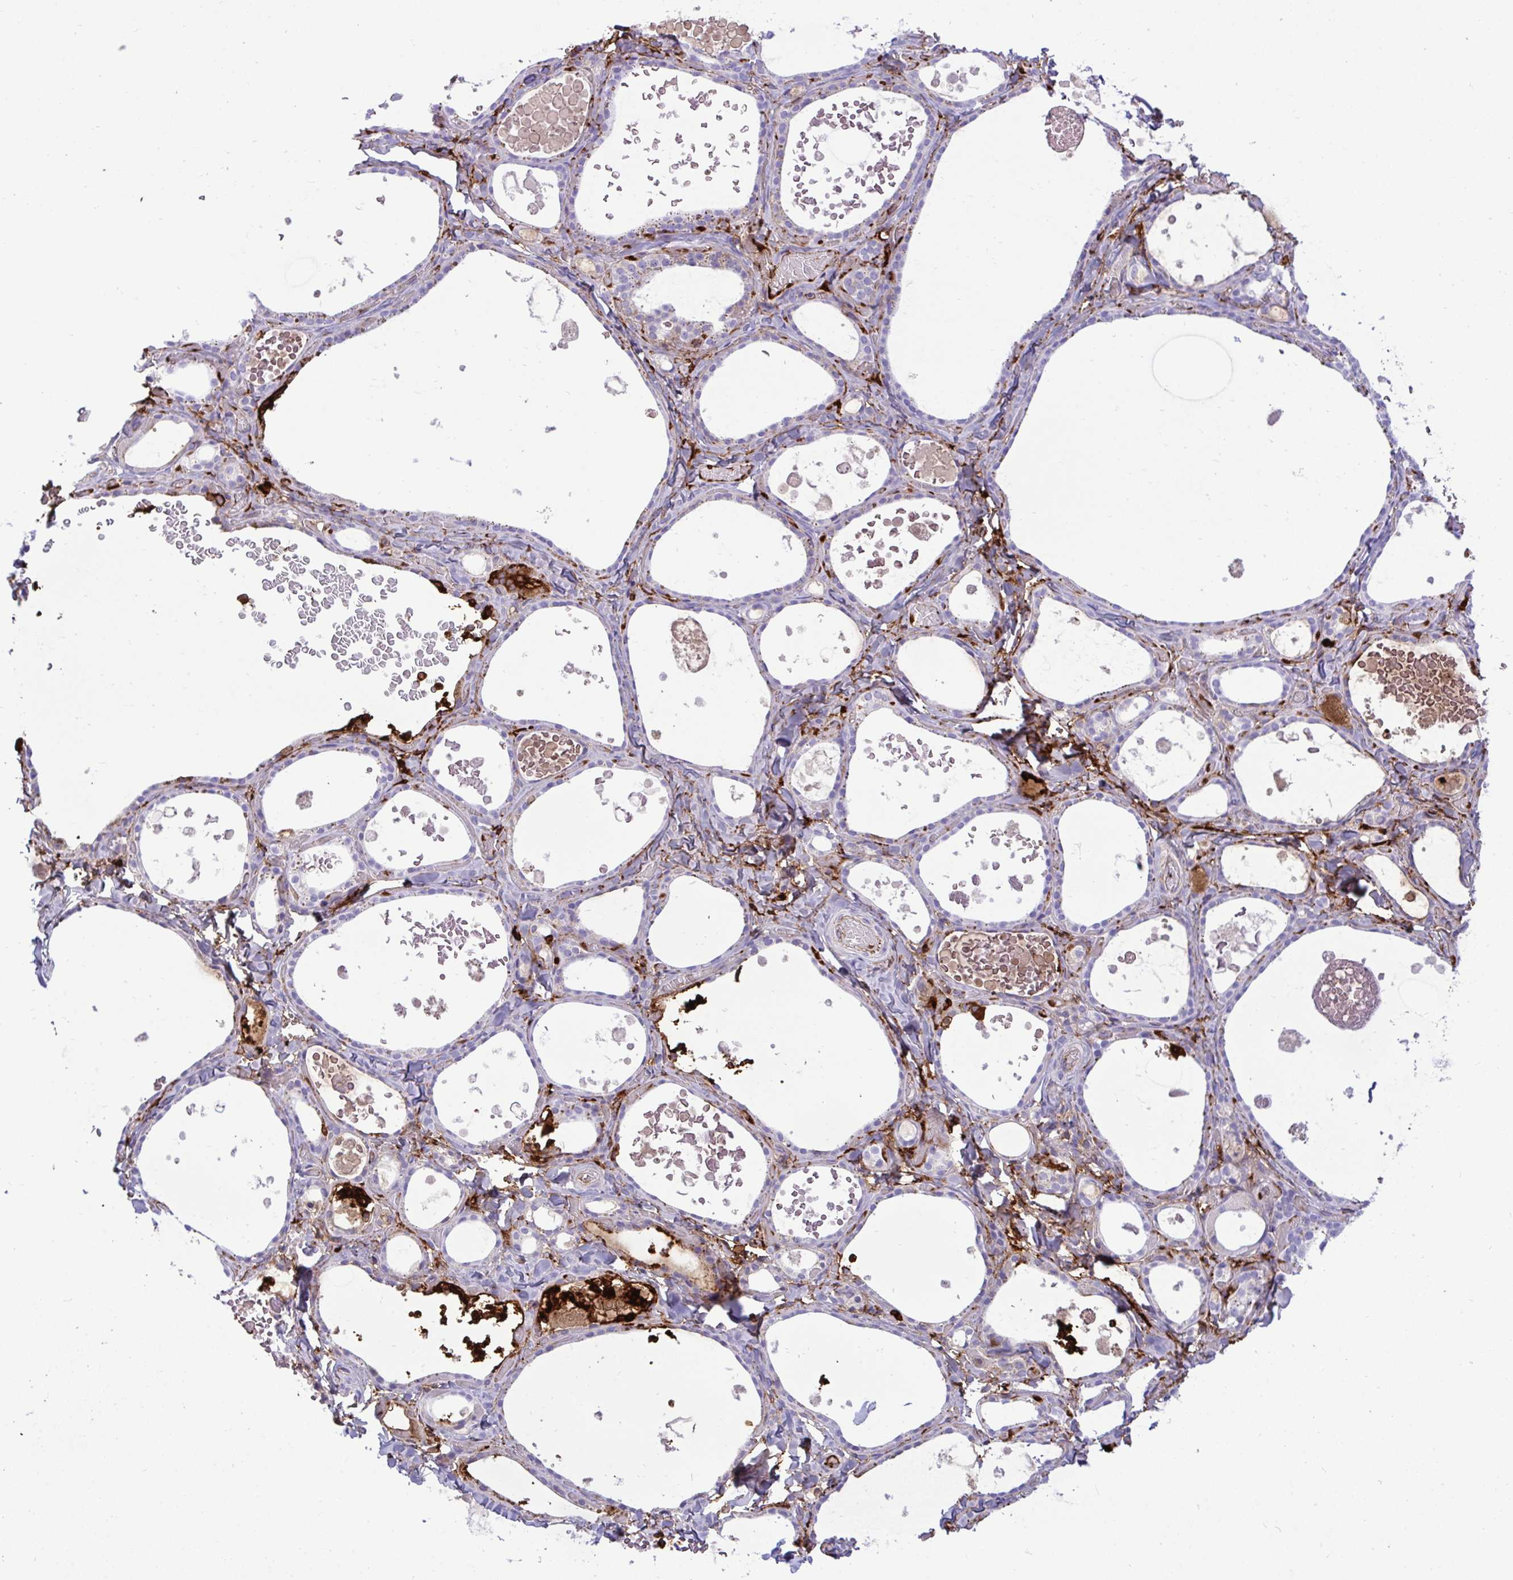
{"staining": {"intensity": "moderate", "quantity": "<25%", "location": "cytoplasmic/membranous"}, "tissue": "thyroid gland", "cell_type": "Glandular cells", "image_type": "normal", "snomed": [{"axis": "morphology", "description": "Normal tissue, NOS"}, {"axis": "topography", "description": "Thyroid gland"}], "caption": "Immunohistochemistry photomicrograph of unremarkable thyroid gland: thyroid gland stained using immunohistochemistry reveals low levels of moderate protein expression localized specifically in the cytoplasmic/membranous of glandular cells, appearing as a cytoplasmic/membranous brown color.", "gene": "F2", "patient": {"sex": "female", "age": 56}}